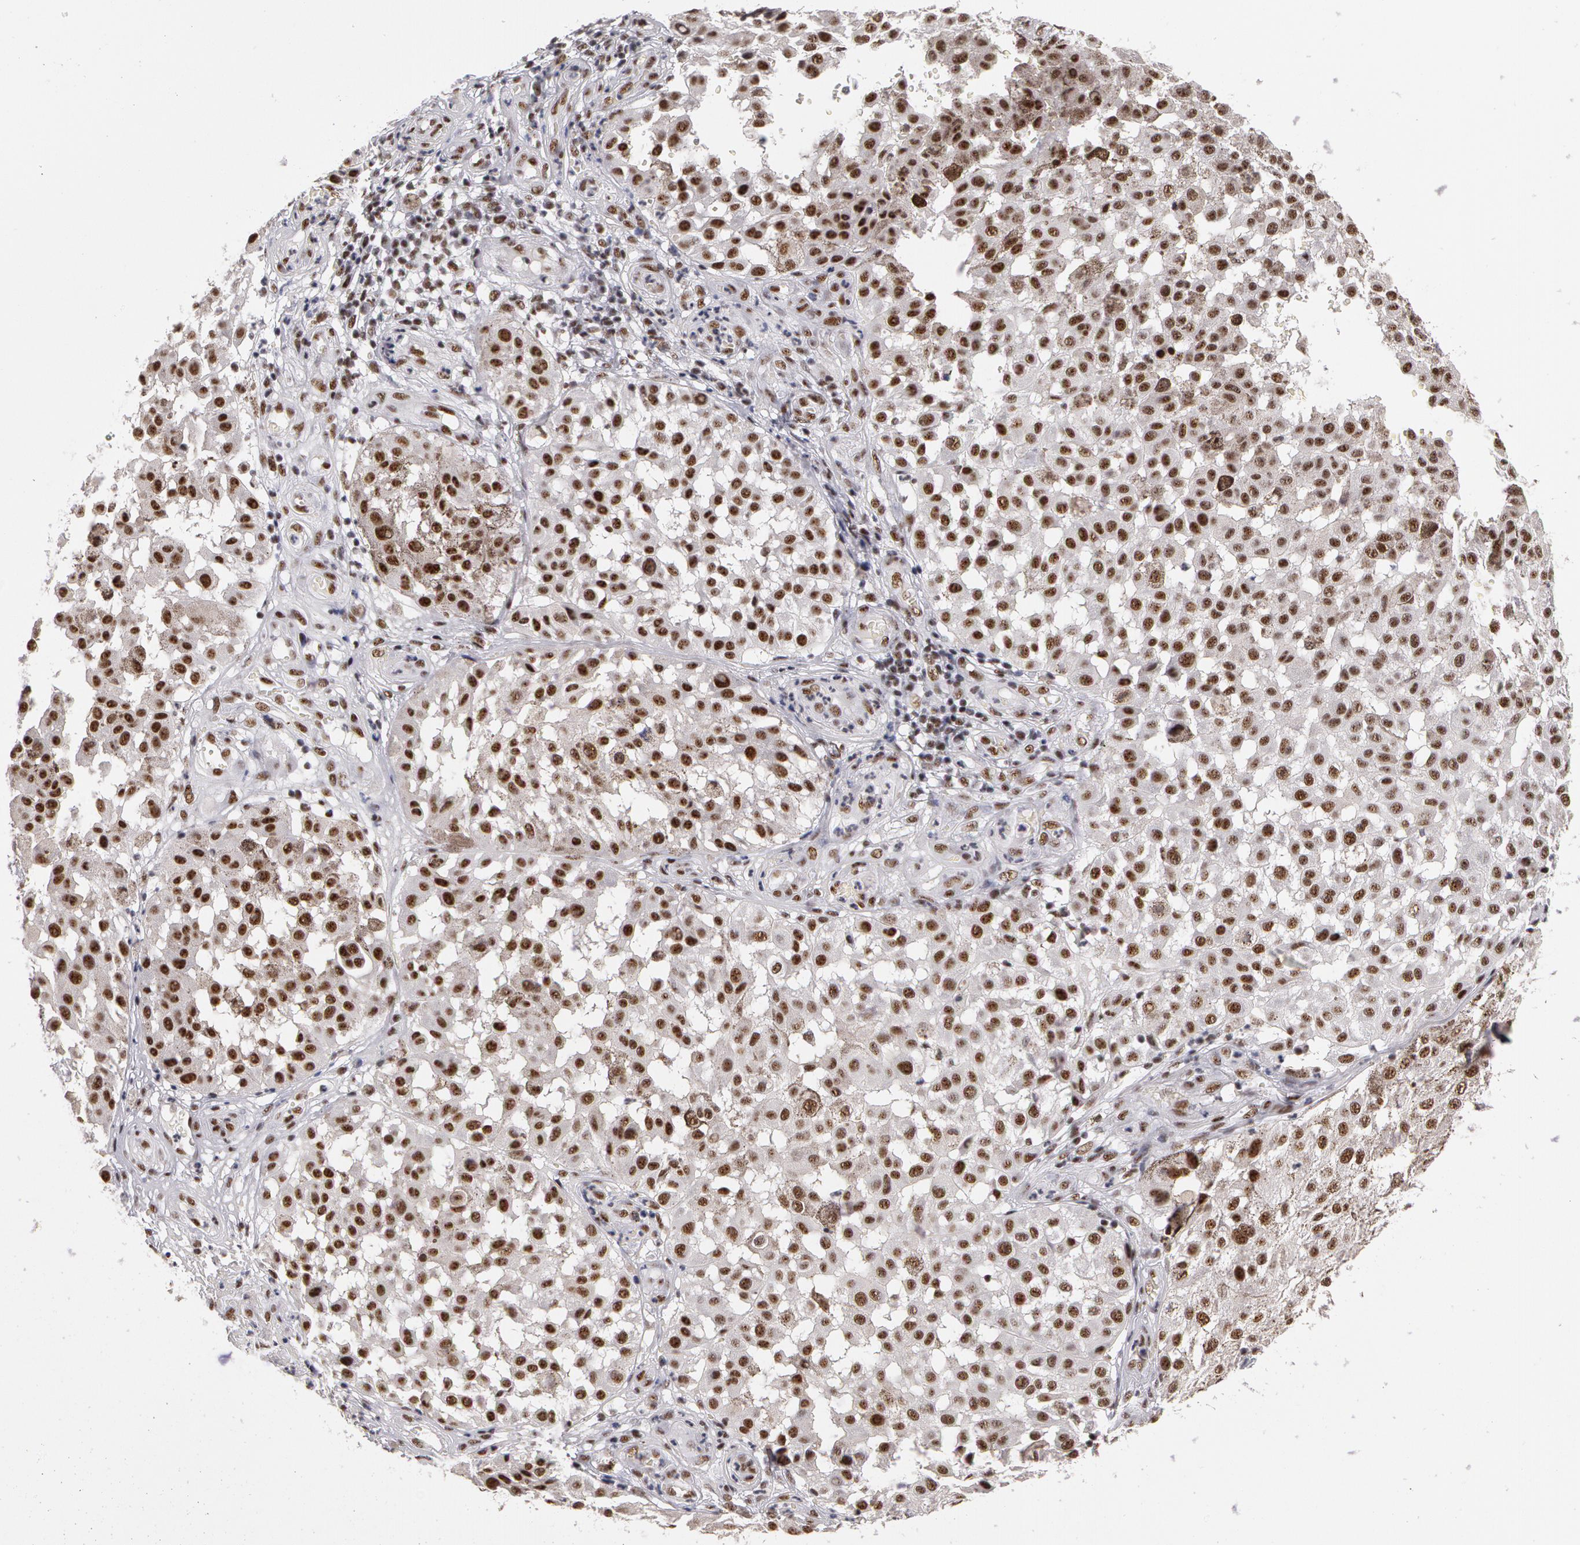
{"staining": {"intensity": "moderate", "quantity": ">75%", "location": "nuclear"}, "tissue": "melanoma", "cell_type": "Tumor cells", "image_type": "cancer", "snomed": [{"axis": "morphology", "description": "Malignant melanoma, NOS"}, {"axis": "topography", "description": "Skin"}], "caption": "Brown immunohistochemical staining in human malignant melanoma exhibits moderate nuclear expression in about >75% of tumor cells.", "gene": "PNN", "patient": {"sex": "female", "age": 64}}